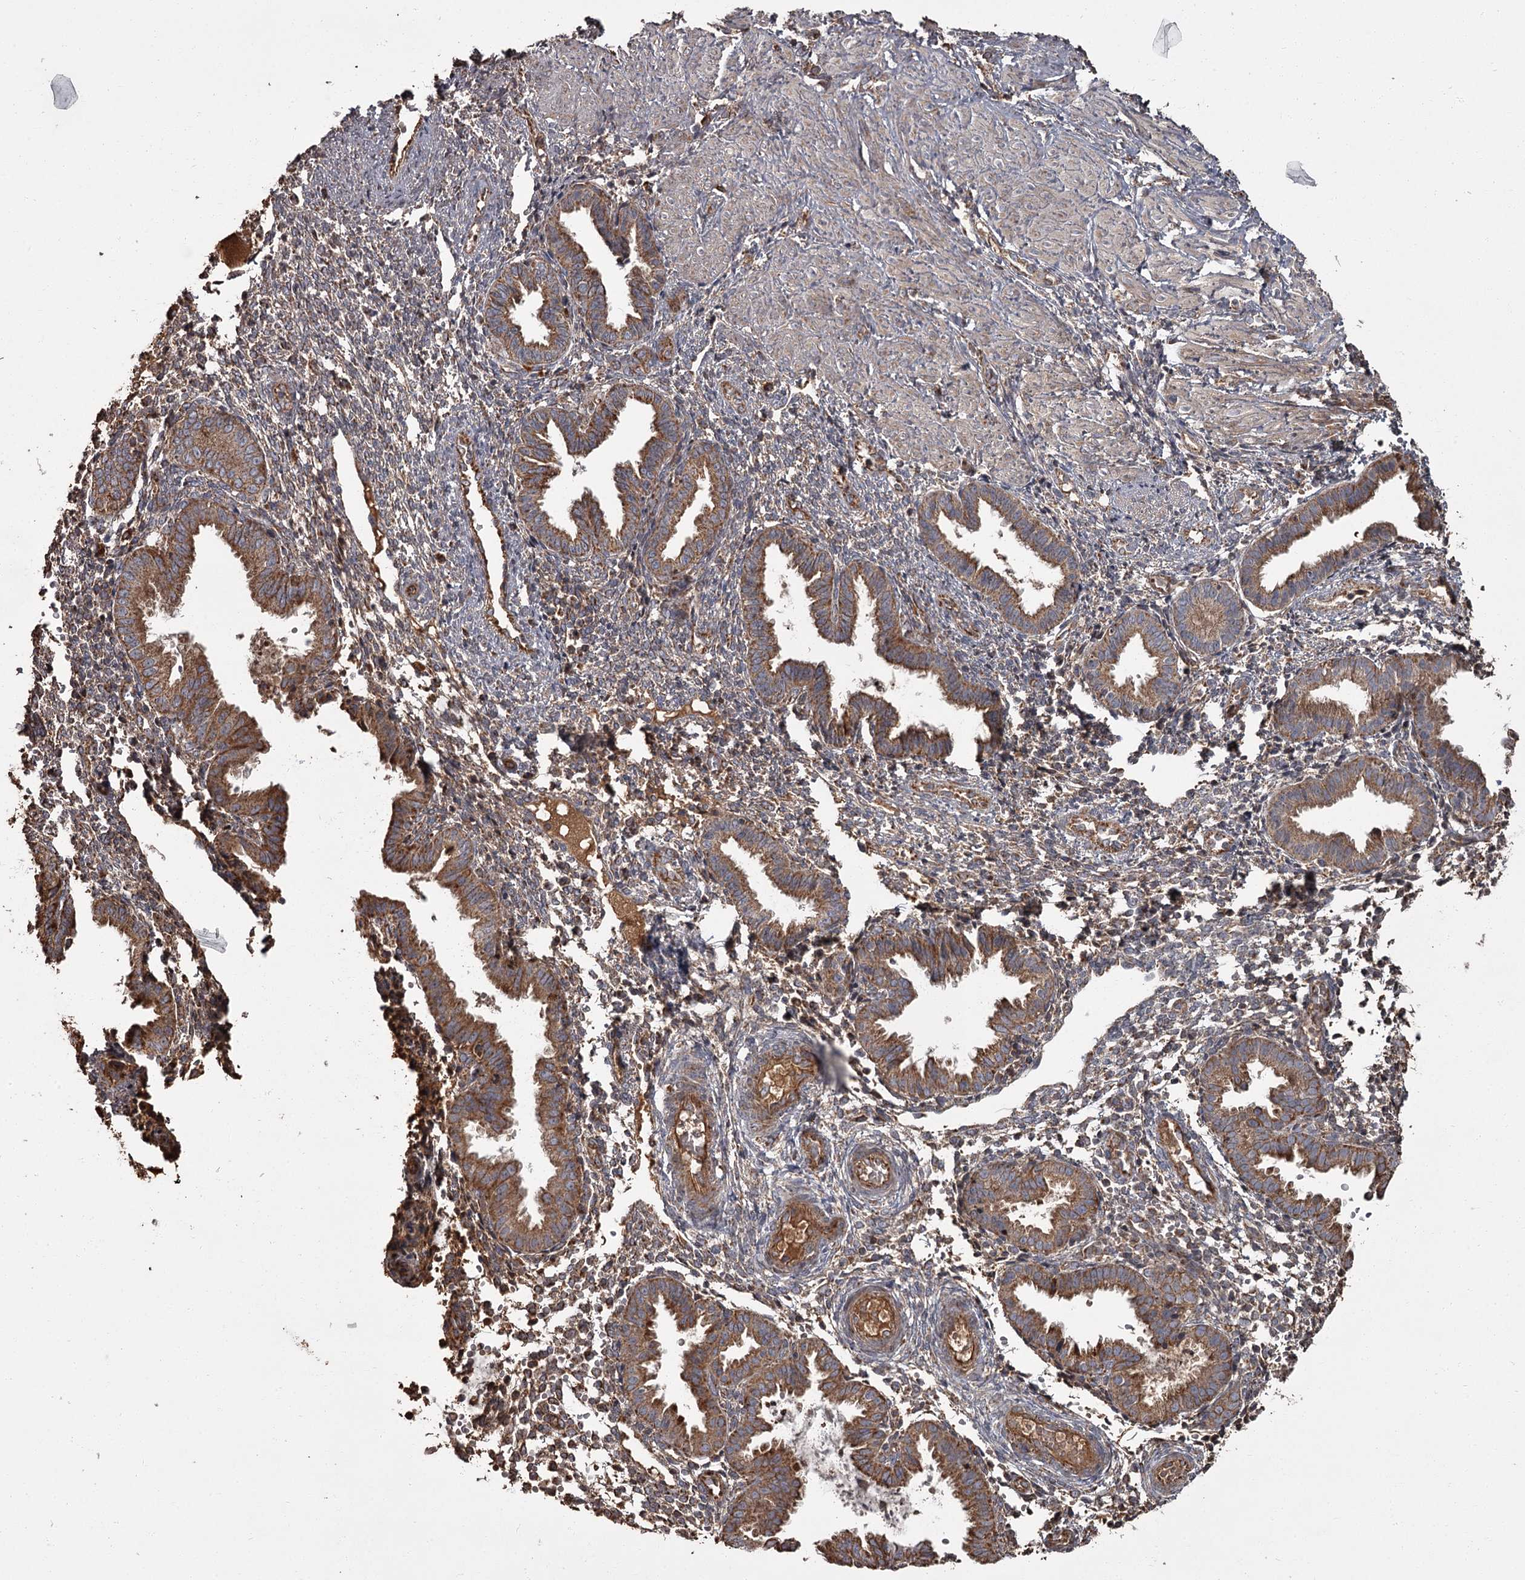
{"staining": {"intensity": "strong", "quantity": "25%-75%", "location": "cytoplasmic/membranous"}, "tissue": "endometrium", "cell_type": "Cells in endometrial stroma", "image_type": "normal", "snomed": [{"axis": "morphology", "description": "Normal tissue, NOS"}, {"axis": "topography", "description": "Endometrium"}], "caption": "Endometrium stained with a brown dye displays strong cytoplasmic/membranous positive positivity in about 25%-75% of cells in endometrial stroma.", "gene": "THAP9", "patient": {"sex": "female", "age": 33}}